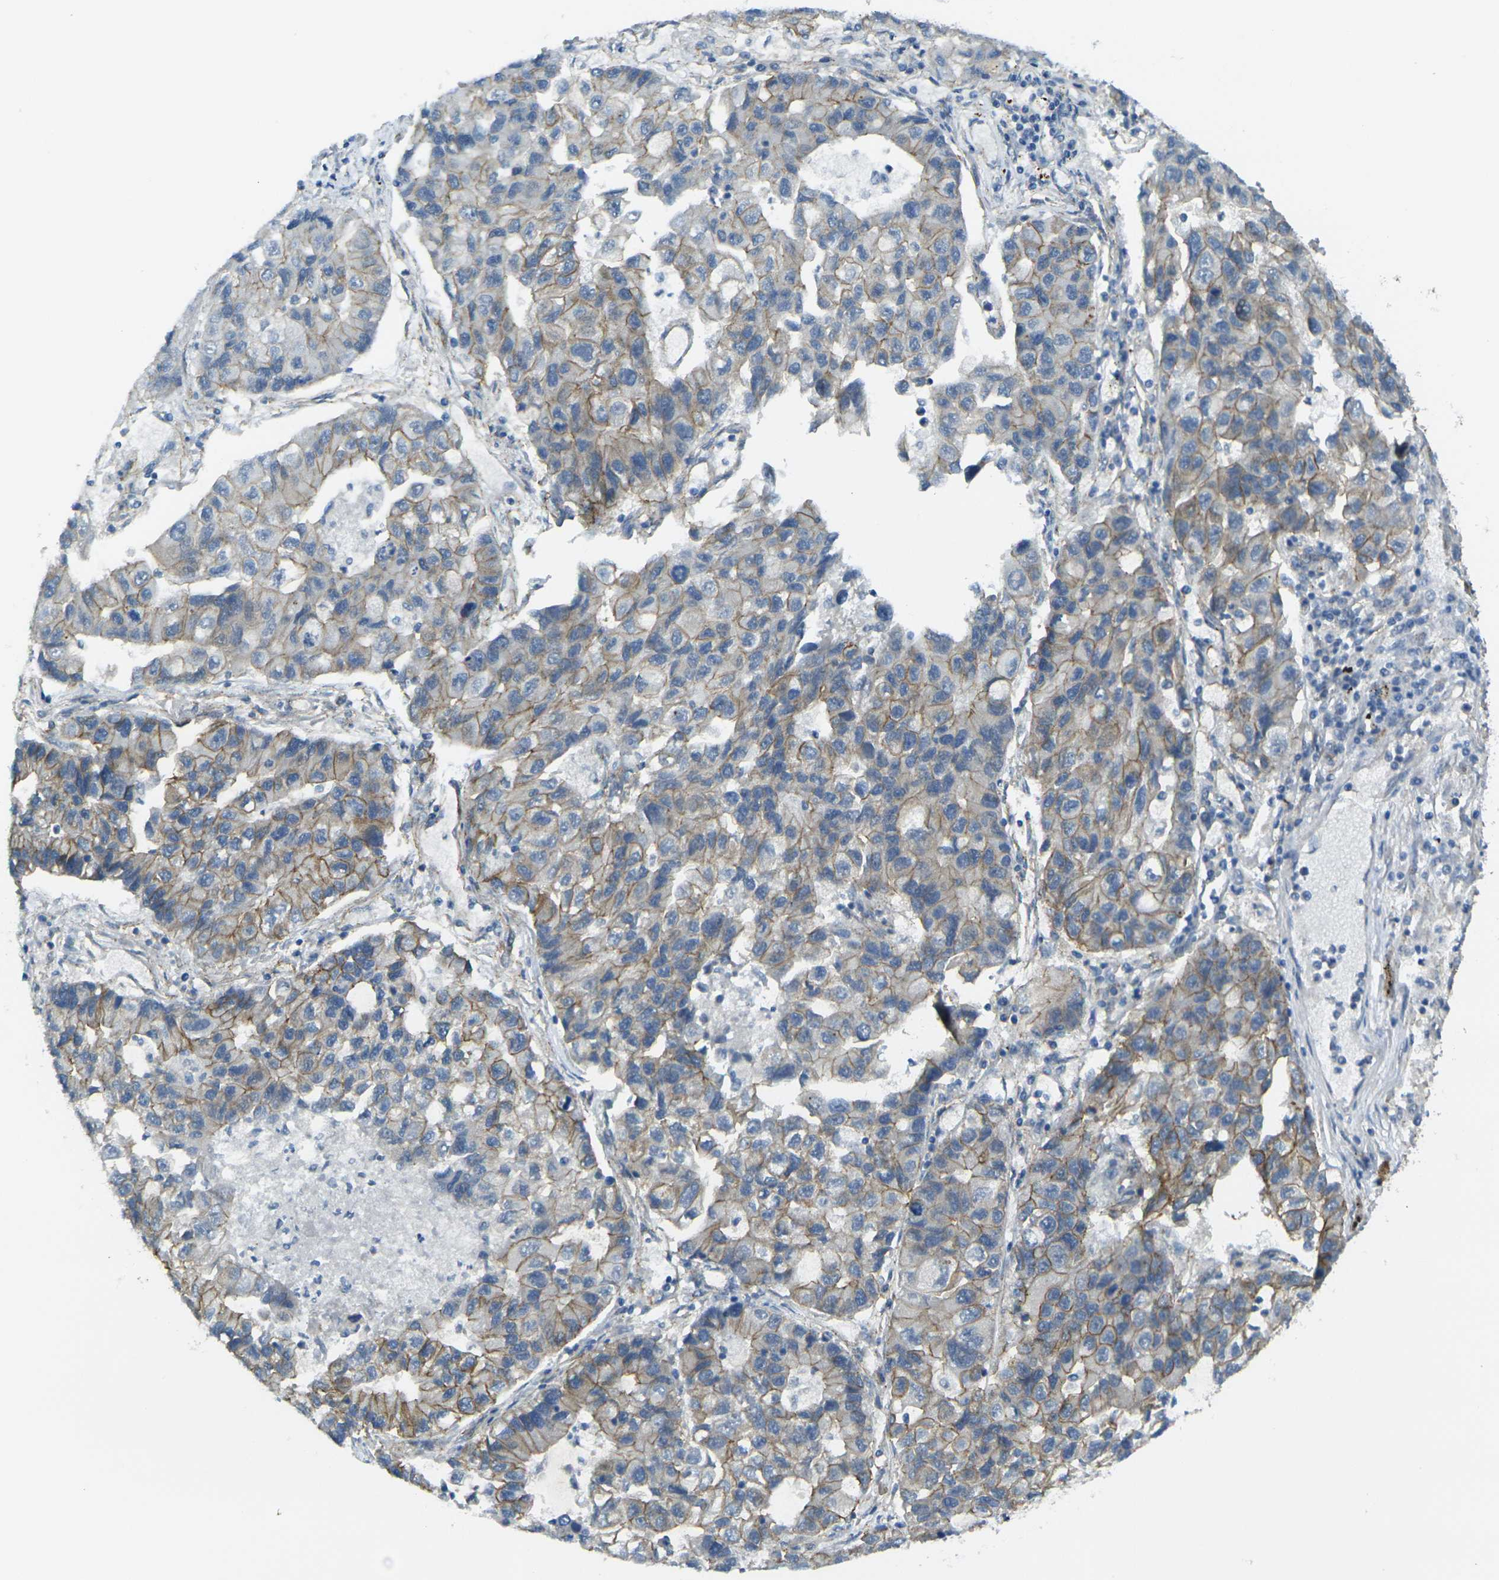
{"staining": {"intensity": "weak", "quantity": ">75%", "location": "cytoplasmic/membranous"}, "tissue": "lung cancer", "cell_type": "Tumor cells", "image_type": "cancer", "snomed": [{"axis": "morphology", "description": "Adenocarcinoma, NOS"}, {"axis": "topography", "description": "Lung"}], "caption": "This is an image of immunohistochemistry staining of lung cancer (adenocarcinoma), which shows weak staining in the cytoplasmic/membranous of tumor cells.", "gene": "RHBDD1", "patient": {"sex": "female", "age": 51}}